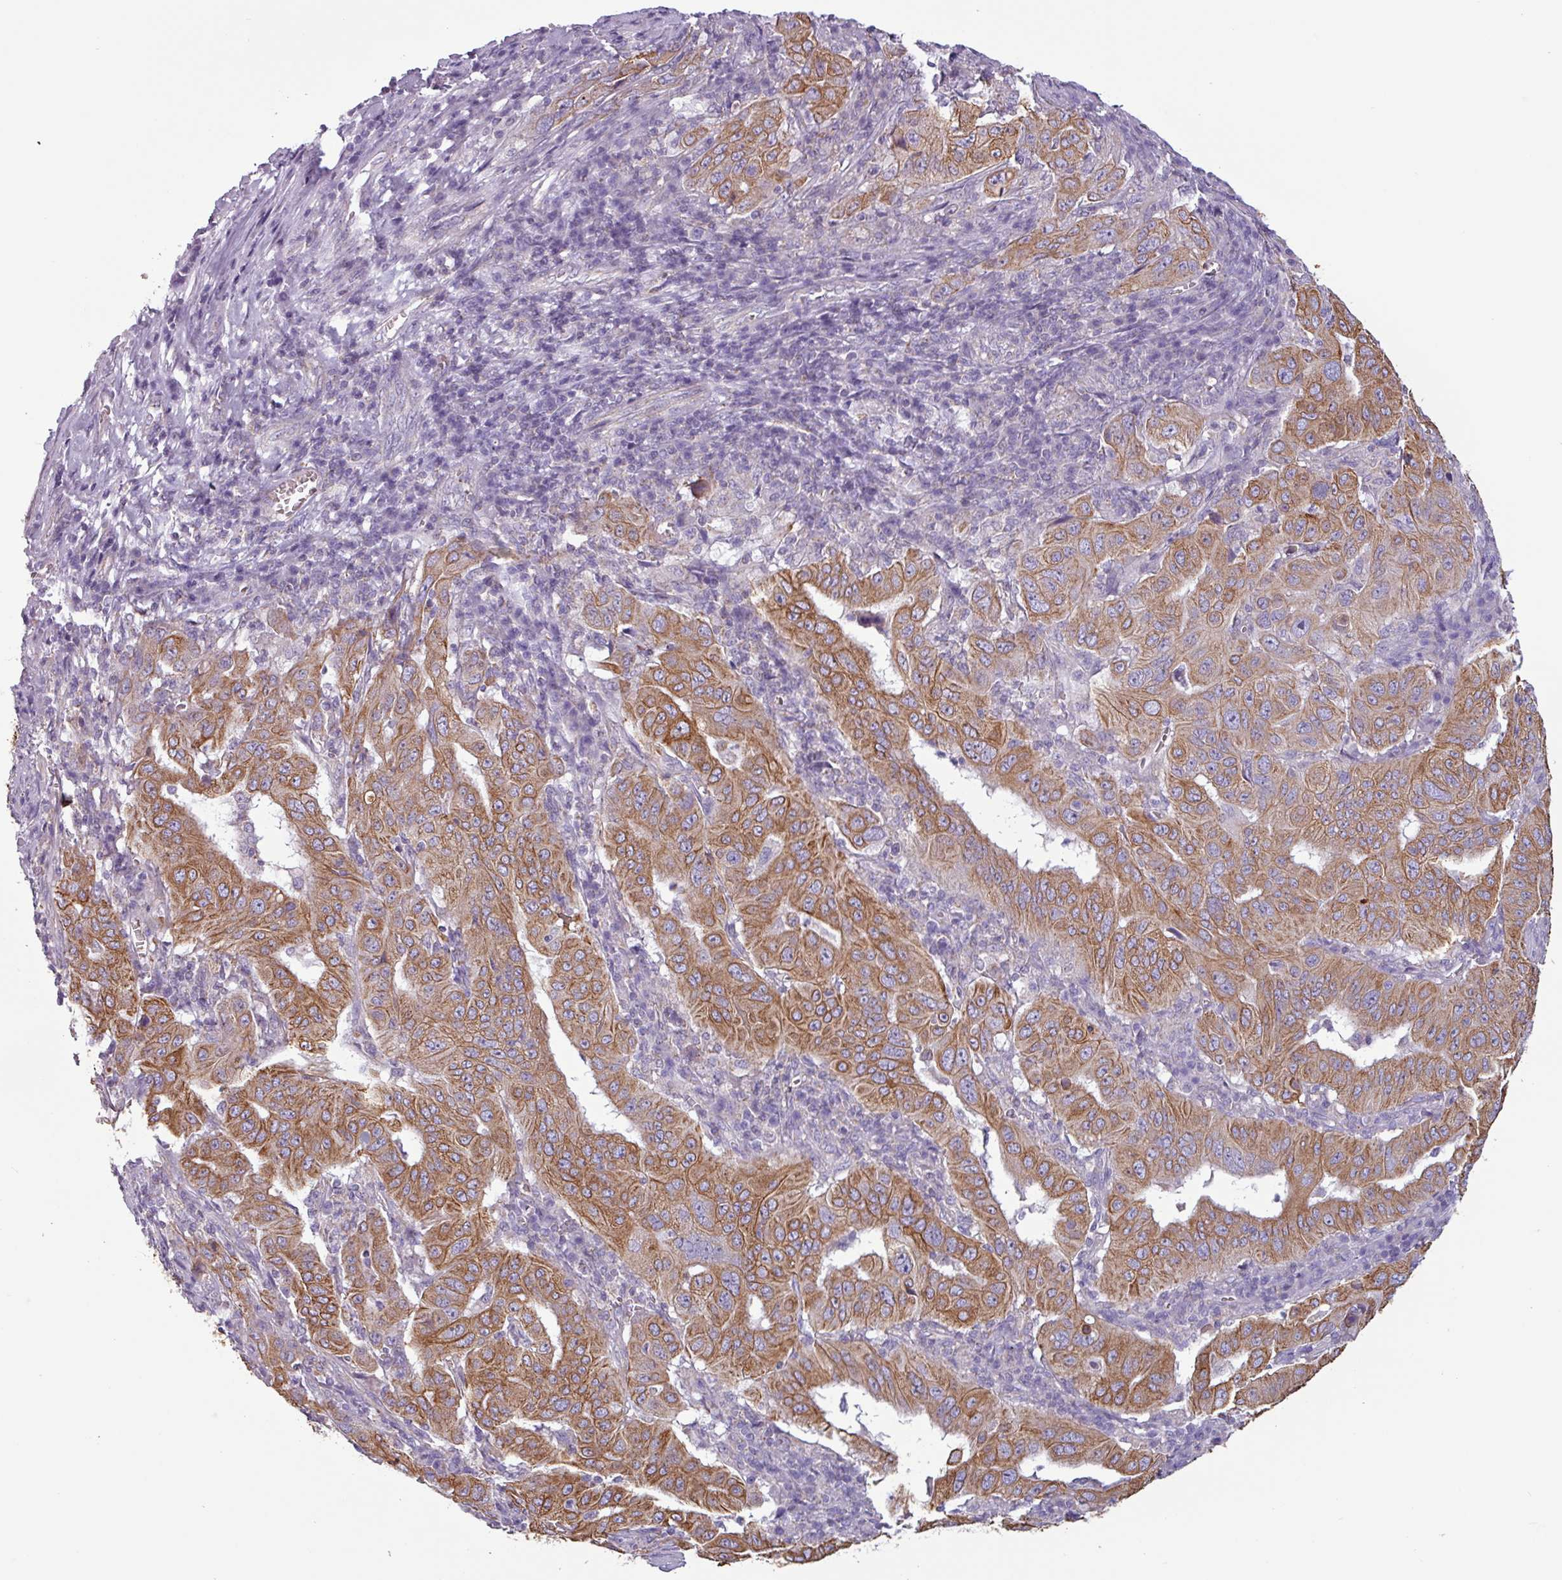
{"staining": {"intensity": "moderate", "quantity": ">75%", "location": "cytoplasmic/membranous"}, "tissue": "pancreatic cancer", "cell_type": "Tumor cells", "image_type": "cancer", "snomed": [{"axis": "morphology", "description": "Adenocarcinoma, NOS"}, {"axis": "topography", "description": "Pancreas"}], "caption": "The image exhibits a brown stain indicating the presence of a protein in the cytoplasmic/membranous of tumor cells in pancreatic adenocarcinoma.", "gene": "CAMK1", "patient": {"sex": "male", "age": 63}}